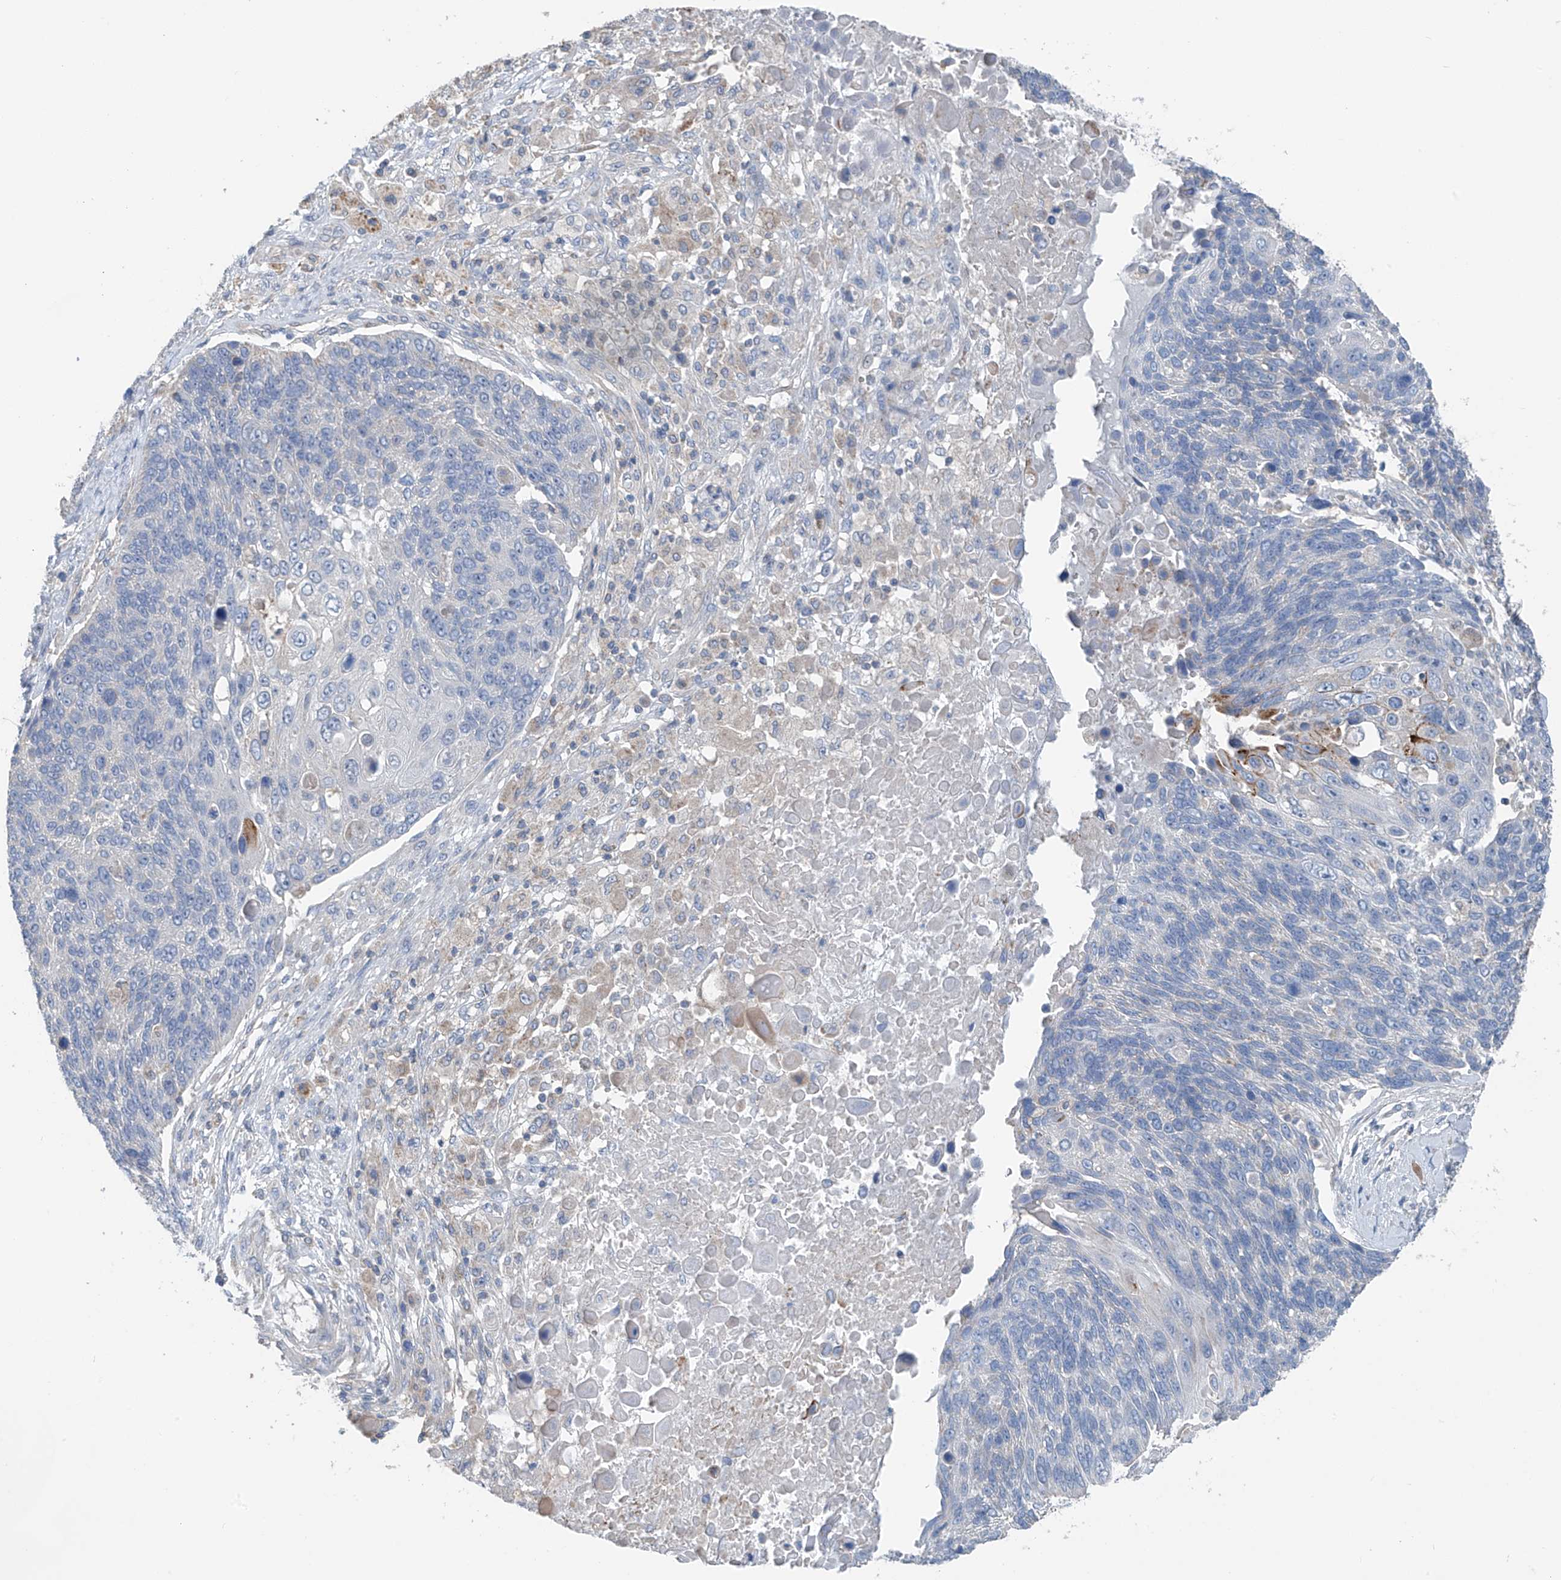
{"staining": {"intensity": "negative", "quantity": "none", "location": "none"}, "tissue": "lung cancer", "cell_type": "Tumor cells", "image_type": "cancer", "snomed": [{"axis": "morphology", "description": "Squamous cell carcinoma, NOS"}, {"axis": "topography", "description": "Lung"}], "caption": "This is an immunohistochemistry (IHC) micrograph of human lung cancer. There is no expression in tumor cells.", "gene": "SYN3", "patient": {"sex": "male", "age": 66}}